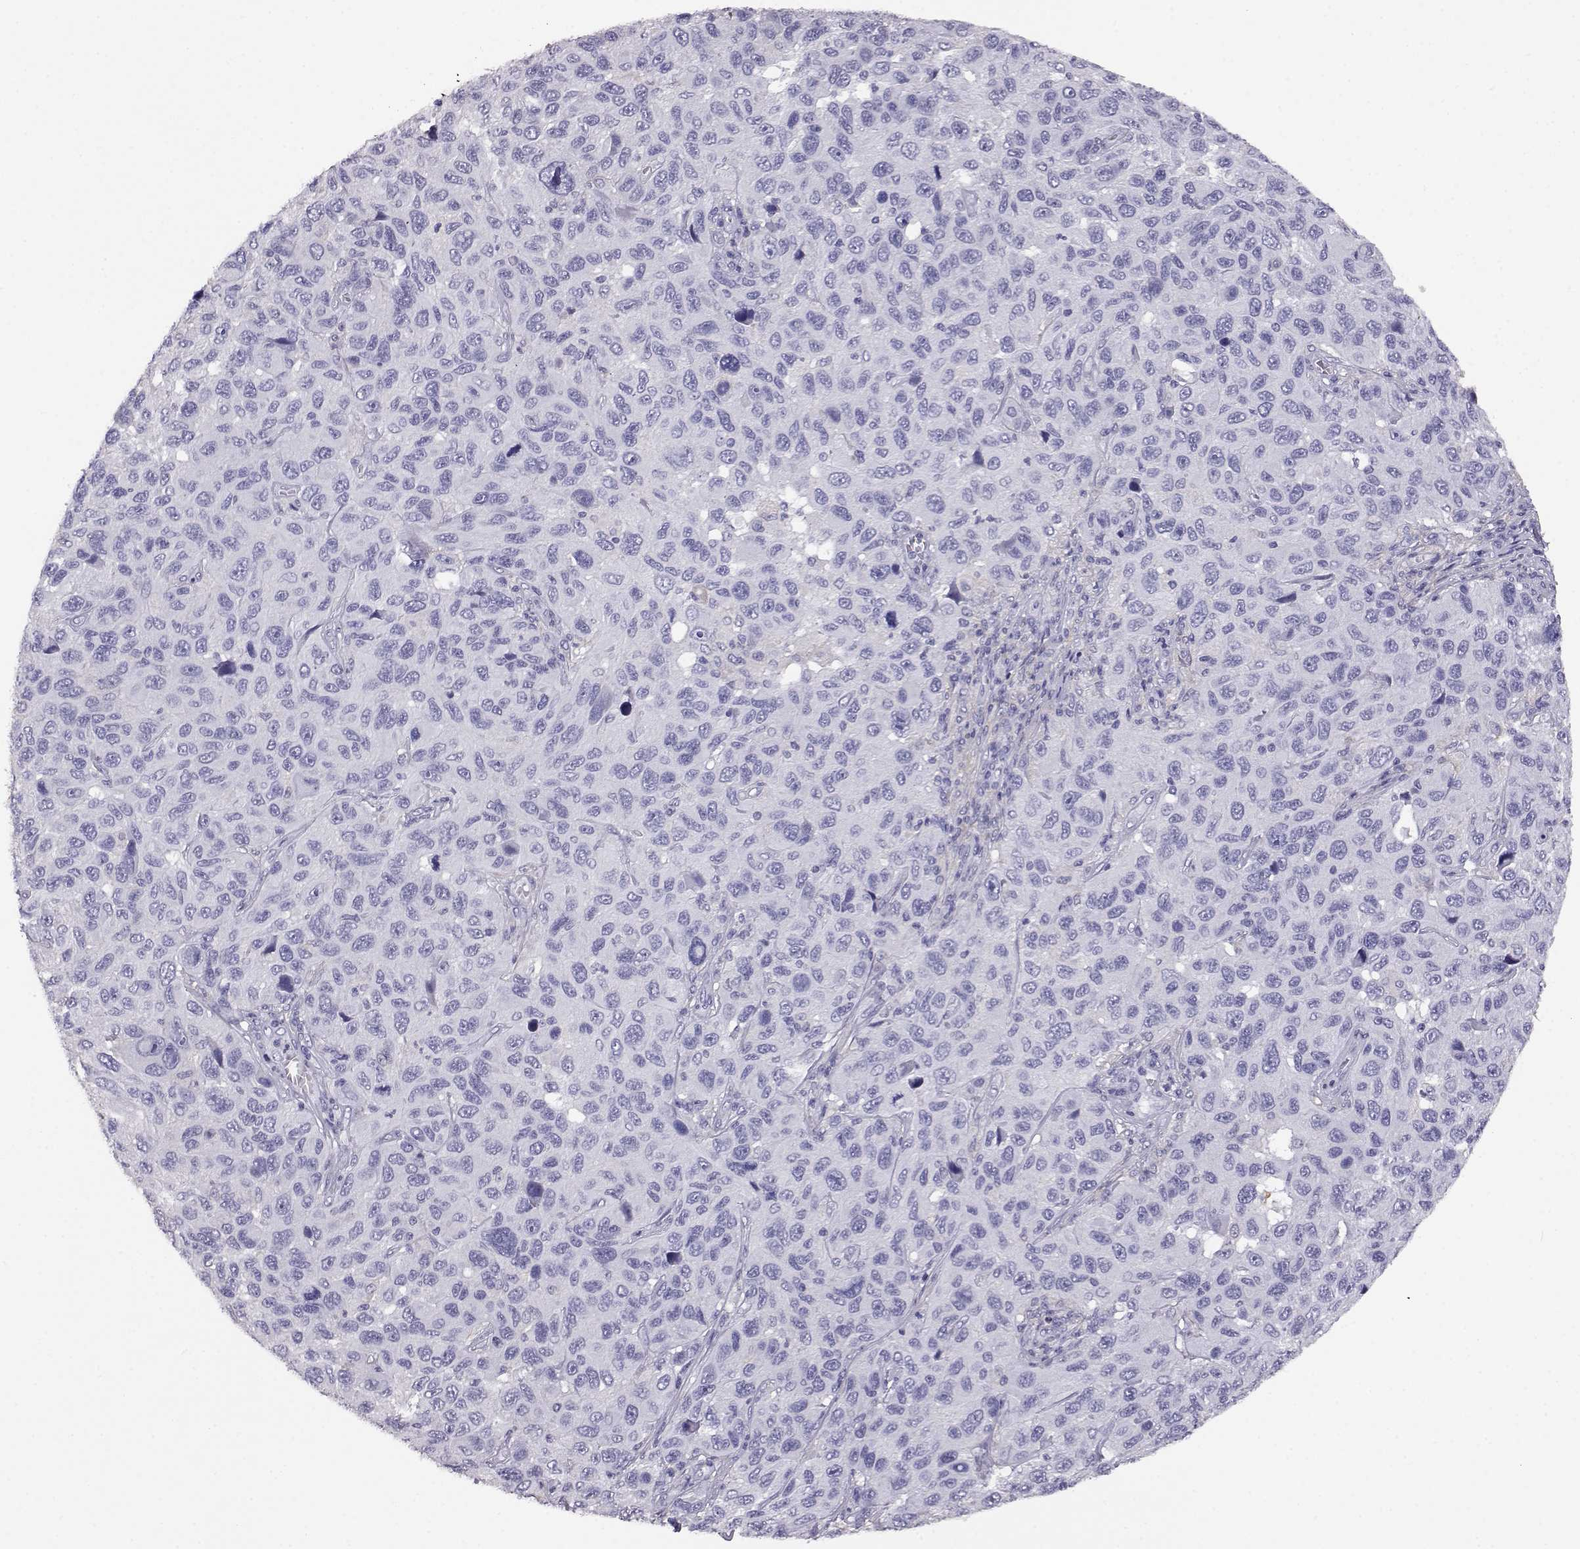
{"staining": {"intensity": "negative", "quantity": "none", "location": "none"}, "tissue": "melanoma", "cell_type": "Tumor cells", "image_type": "cancer", "snomed": [{"axis": "morphology", "description": "Malignant melanoma, NOS"}, {"axis": "topography", "description": "Skin"}], "caption": "There is no significant positivity in tumor cells of melanoma. (DAB (3,3'-diaminobenzidine) IHC with hematoxylin counter stain).", "gene": "AKR1B1", "patient": {"sex": "male", "age": 53}}